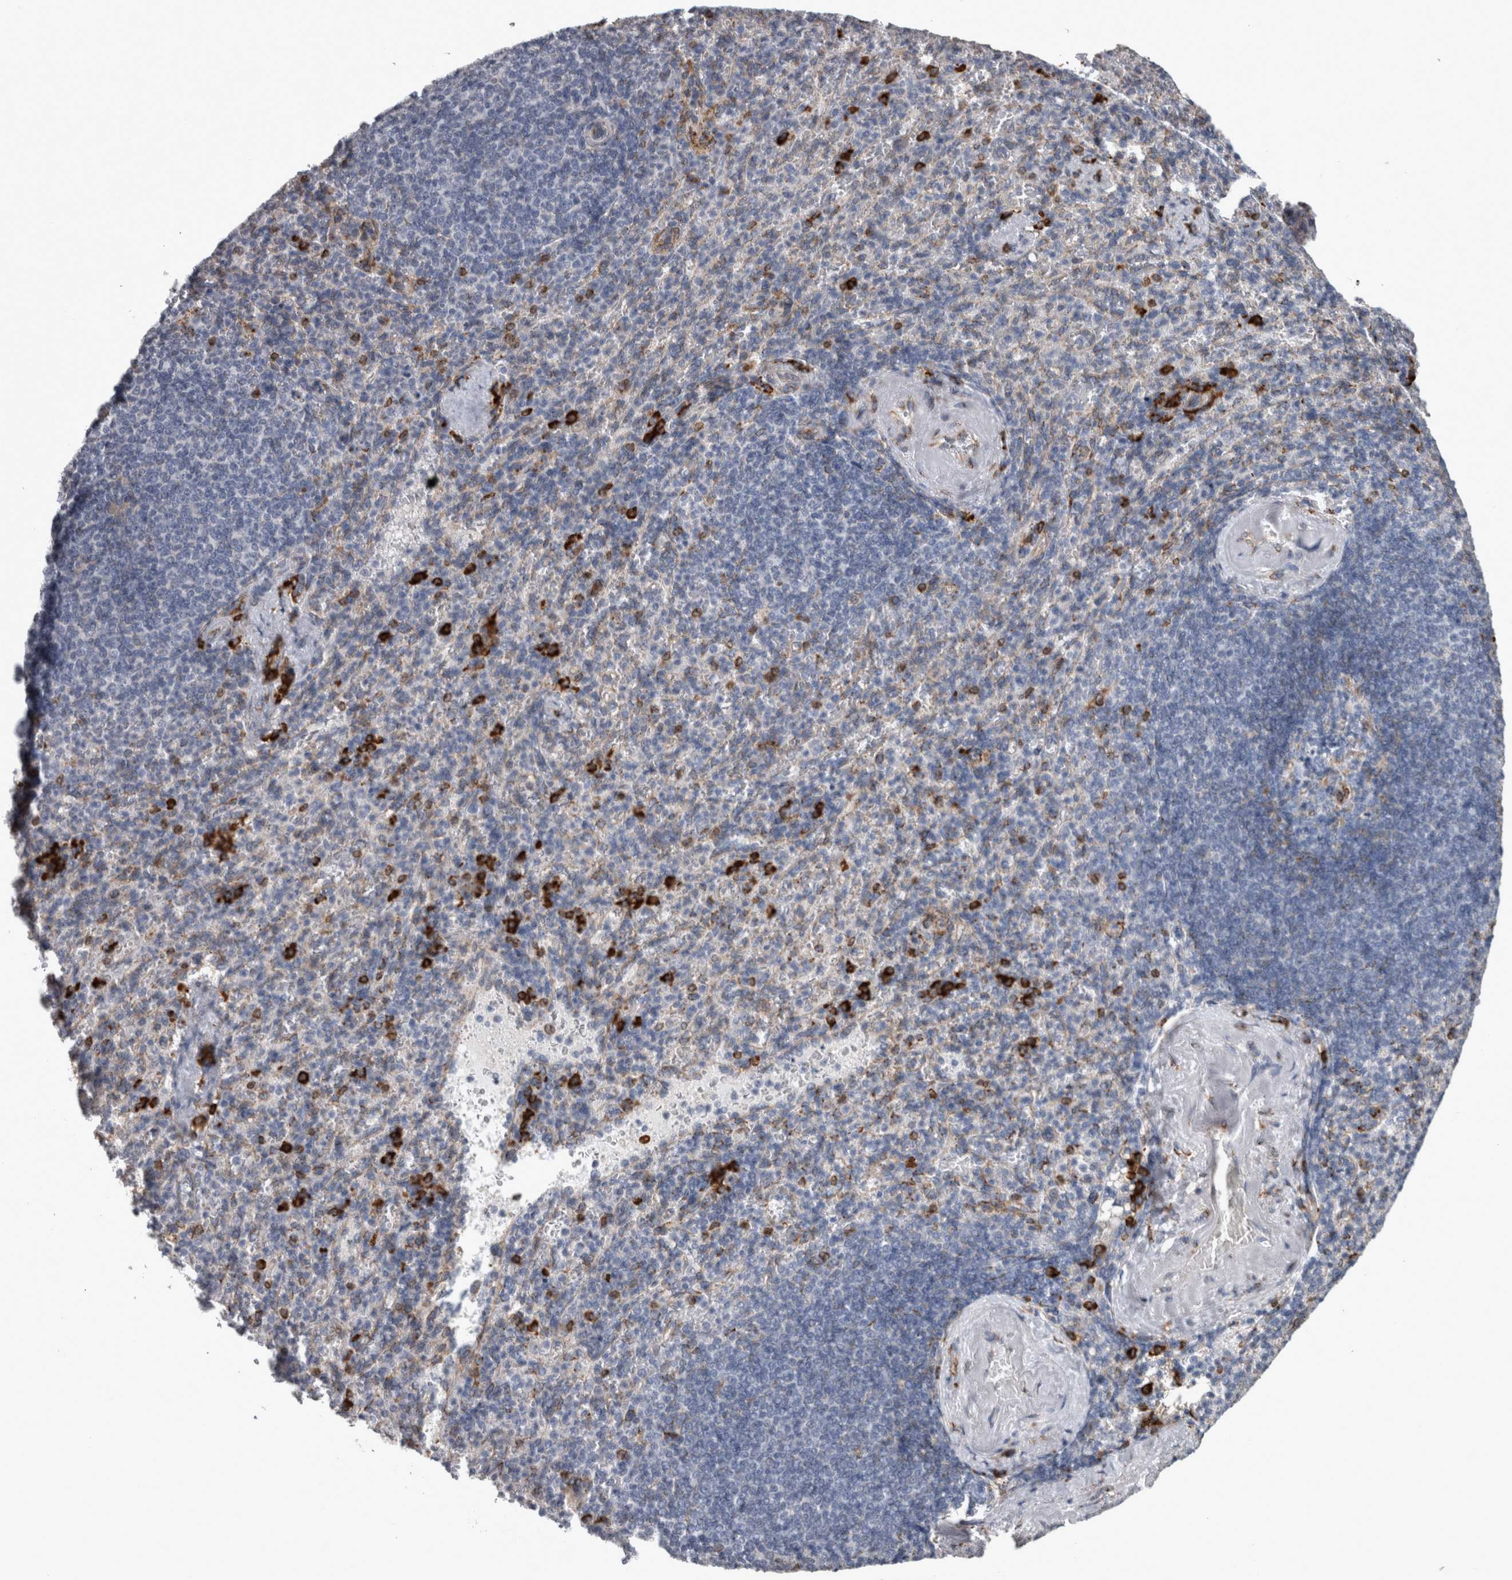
{"staining": {"intensity": "strong", "quantity": "<25%", "location": "cytoplasmic/membranous"}, "tissue": "spleen", "cell_type": "Cells in red pulp", "image_type": "normal", "snomed": [{"axis": "morphology", "description": "Normal tissue, NOS"}, {"axis": "topography", "description": "Spleen"}], "caption": "Immunohistochemistry (IHC) (DAB) staining of normal spleen demonstrates strong cytoplasmic/membranous protein expression in about <25% of cells in red pulp.", "gene": "FHIP2B", "patient": {"sex": "female", "age": 74}}